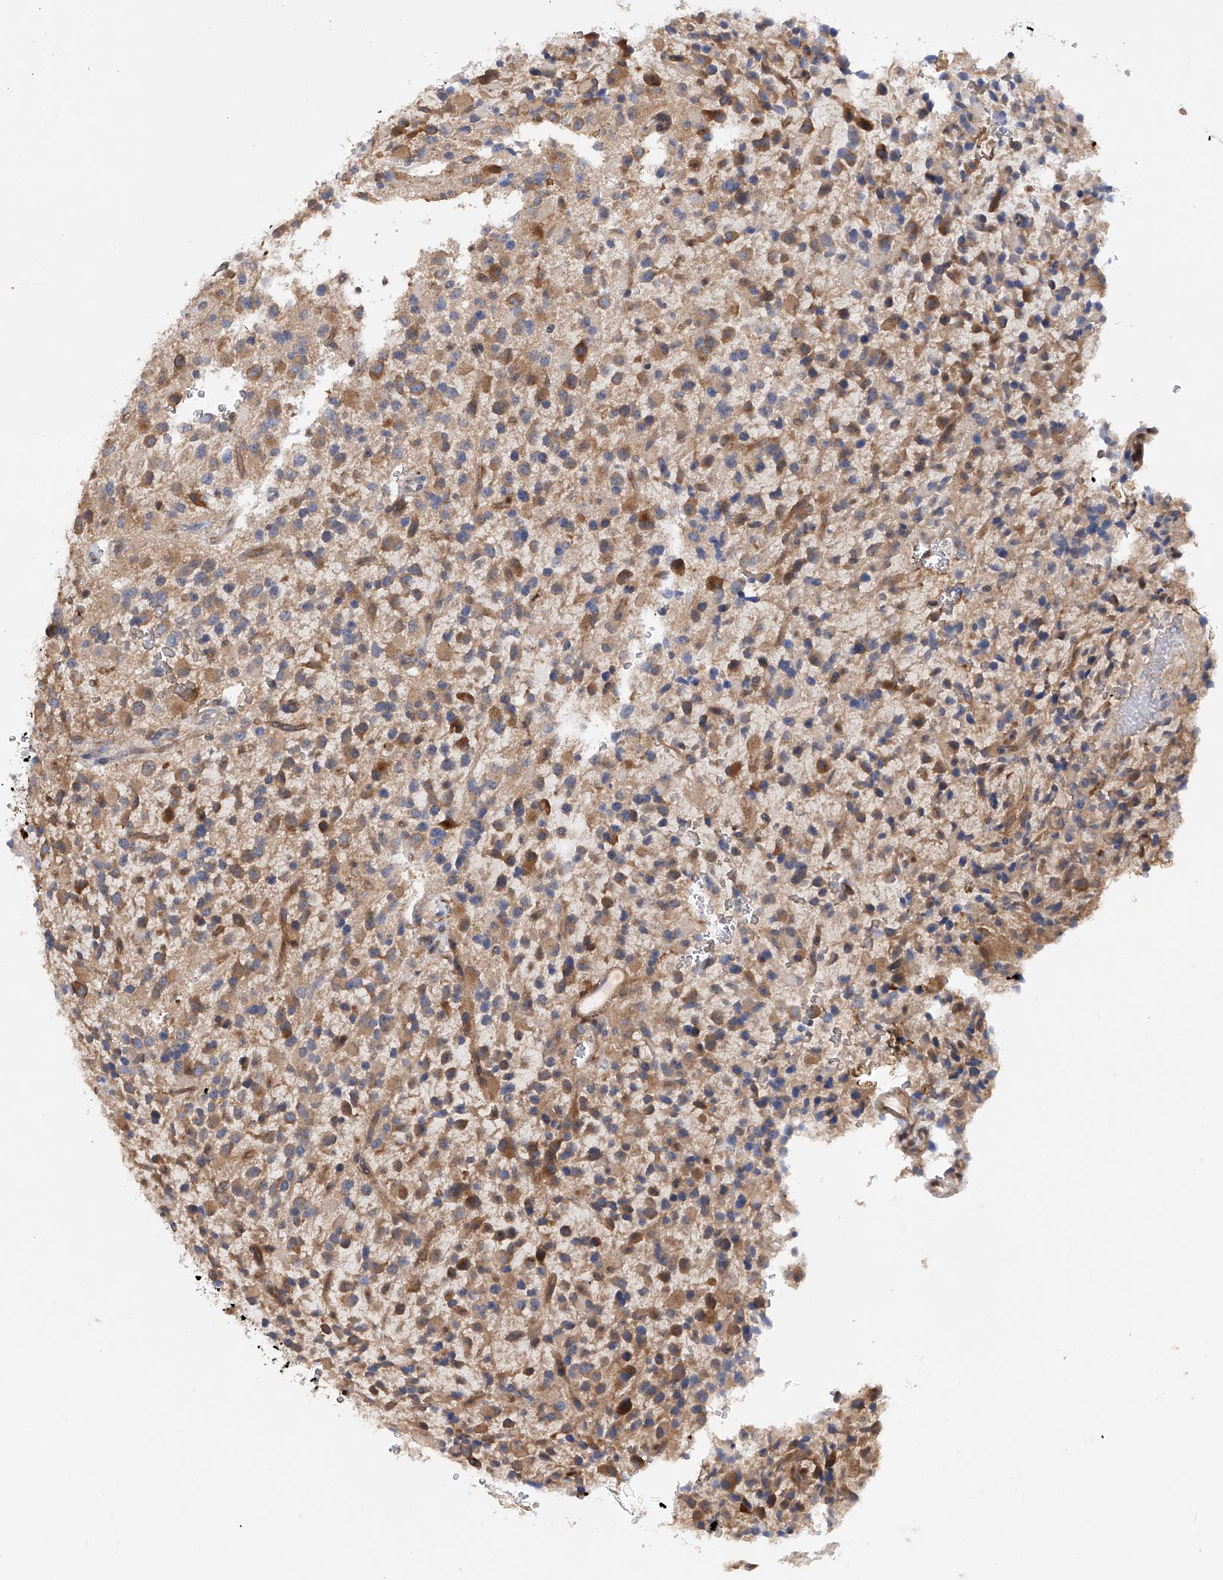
{"staining": {"intensity": "moderate", "quantity": ">75%", "location": "cytoplasmic/membranous"}, "tissue": "glioma", "cell_type": "Tumor cells", "image_type": "cancer", "snomed": [{"axis": "morphology", "description": "Glioma, malignant, High grade"}, {"axis": "topography", "description": "Brain"}], "caption": "IHC photomicrograph of neoplastic tissue: glioma stained using IHC reveals medium levels of moderate protein expression localized specifically in the cytoplasmic/membranous of tumor cells, appearing as a cytoplasmic/membranous brown color.", "gene": "NUDT17", "patient": {"sex": "male", "age": 34}}